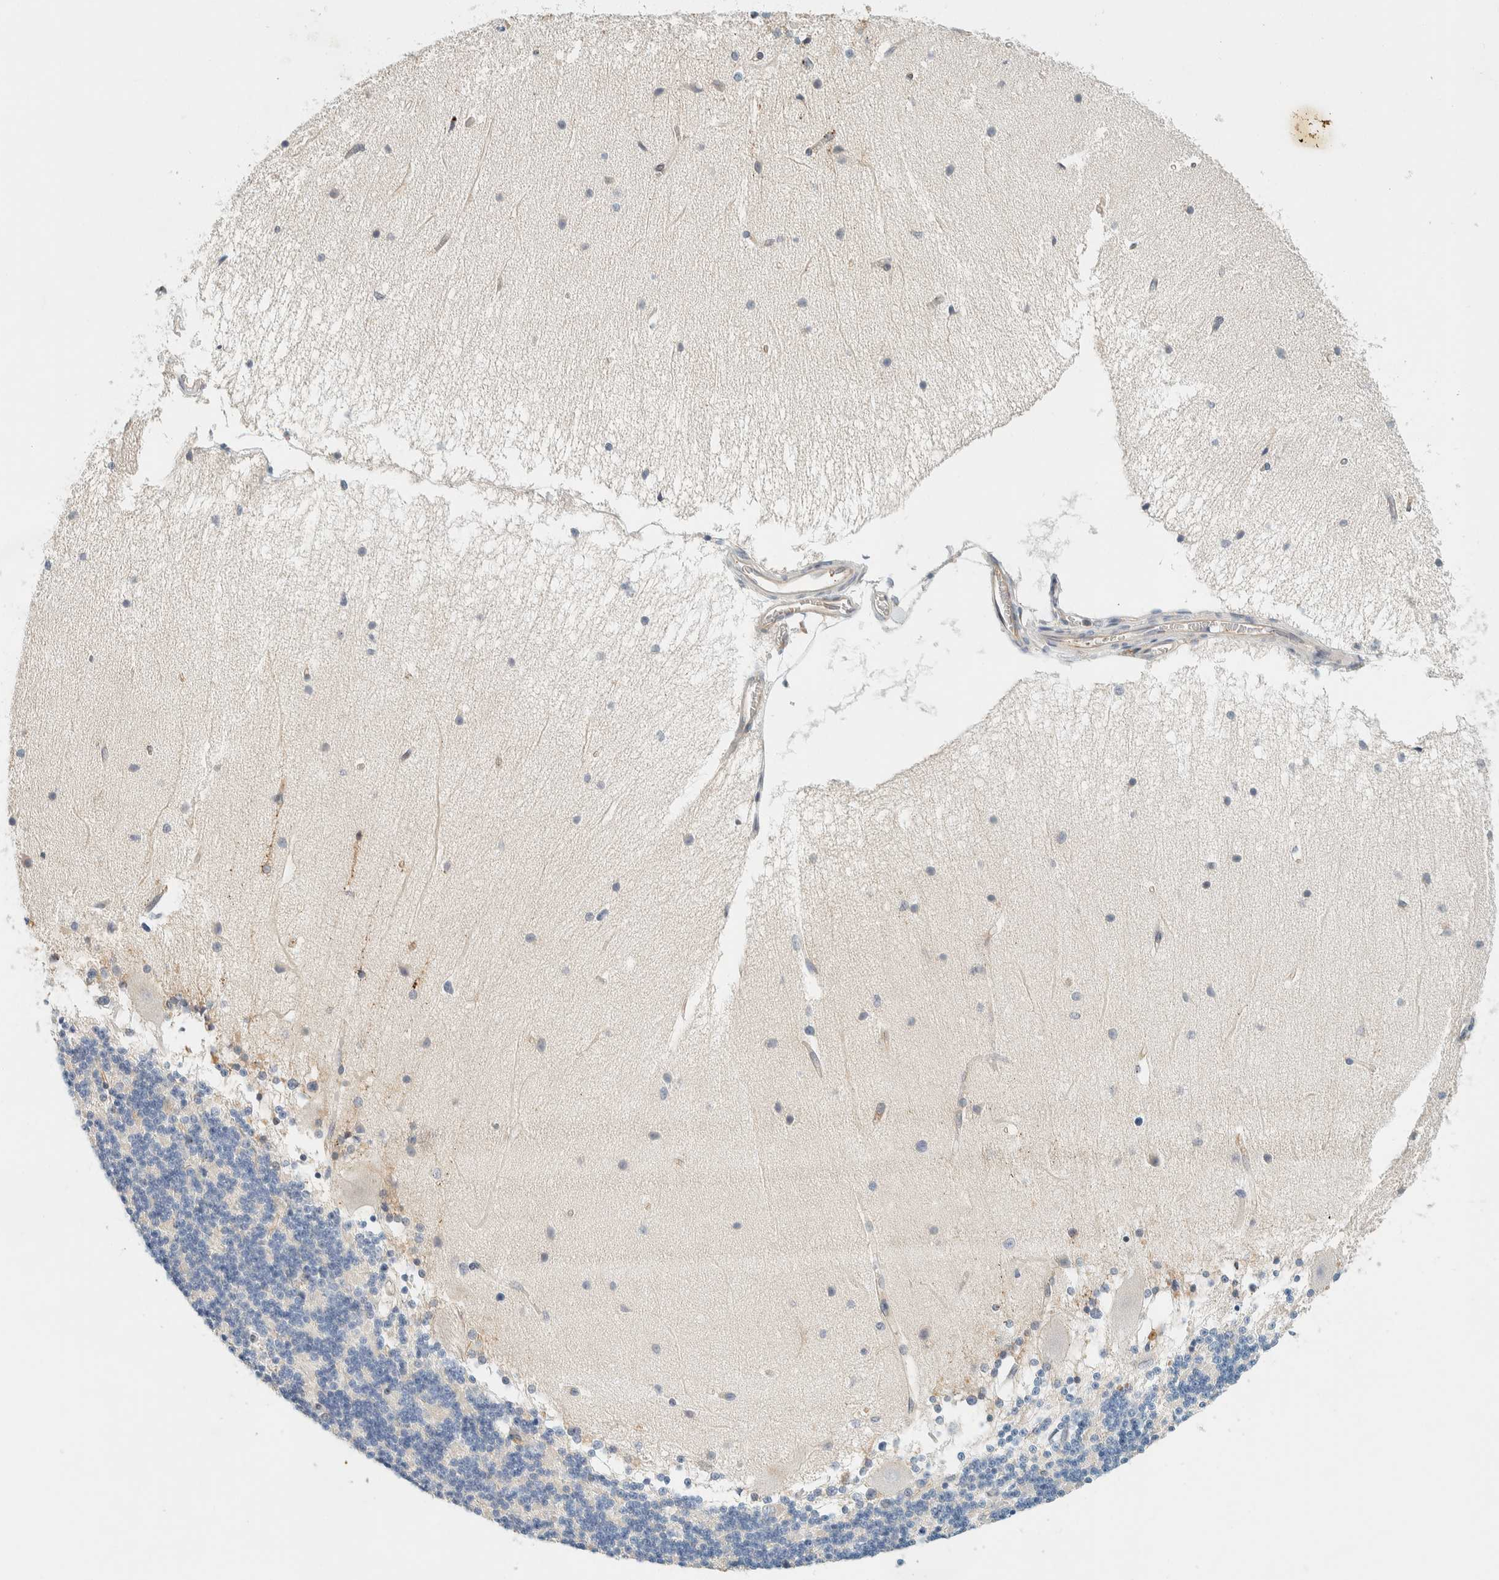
{"staining": {"intensity": "negative", "quantity": "none", "location": "none"}, "tissue": "cerebellum", "cell_type": "Cells in granular layer", "image_type": "normal", "snomed": [{"axis": "morphology", "description": "Normal tissue, NOS"}, {"axis": "topography", "description": "Cerebellum"}], "caption": "High power microscopy image of an immunohistochemistry histopathology image of benign cerebellum, revealing no significant staining in cells in granular layer. The staining was performed using DAB (3,3'-diaminobenzidine) to visualize the protein expression in brown, while the nuclei were stained in blue with hematoxylin (Magnification: 20x).", "gene": "SUMF2", "patient": {"sex": "female", "age": 54}}